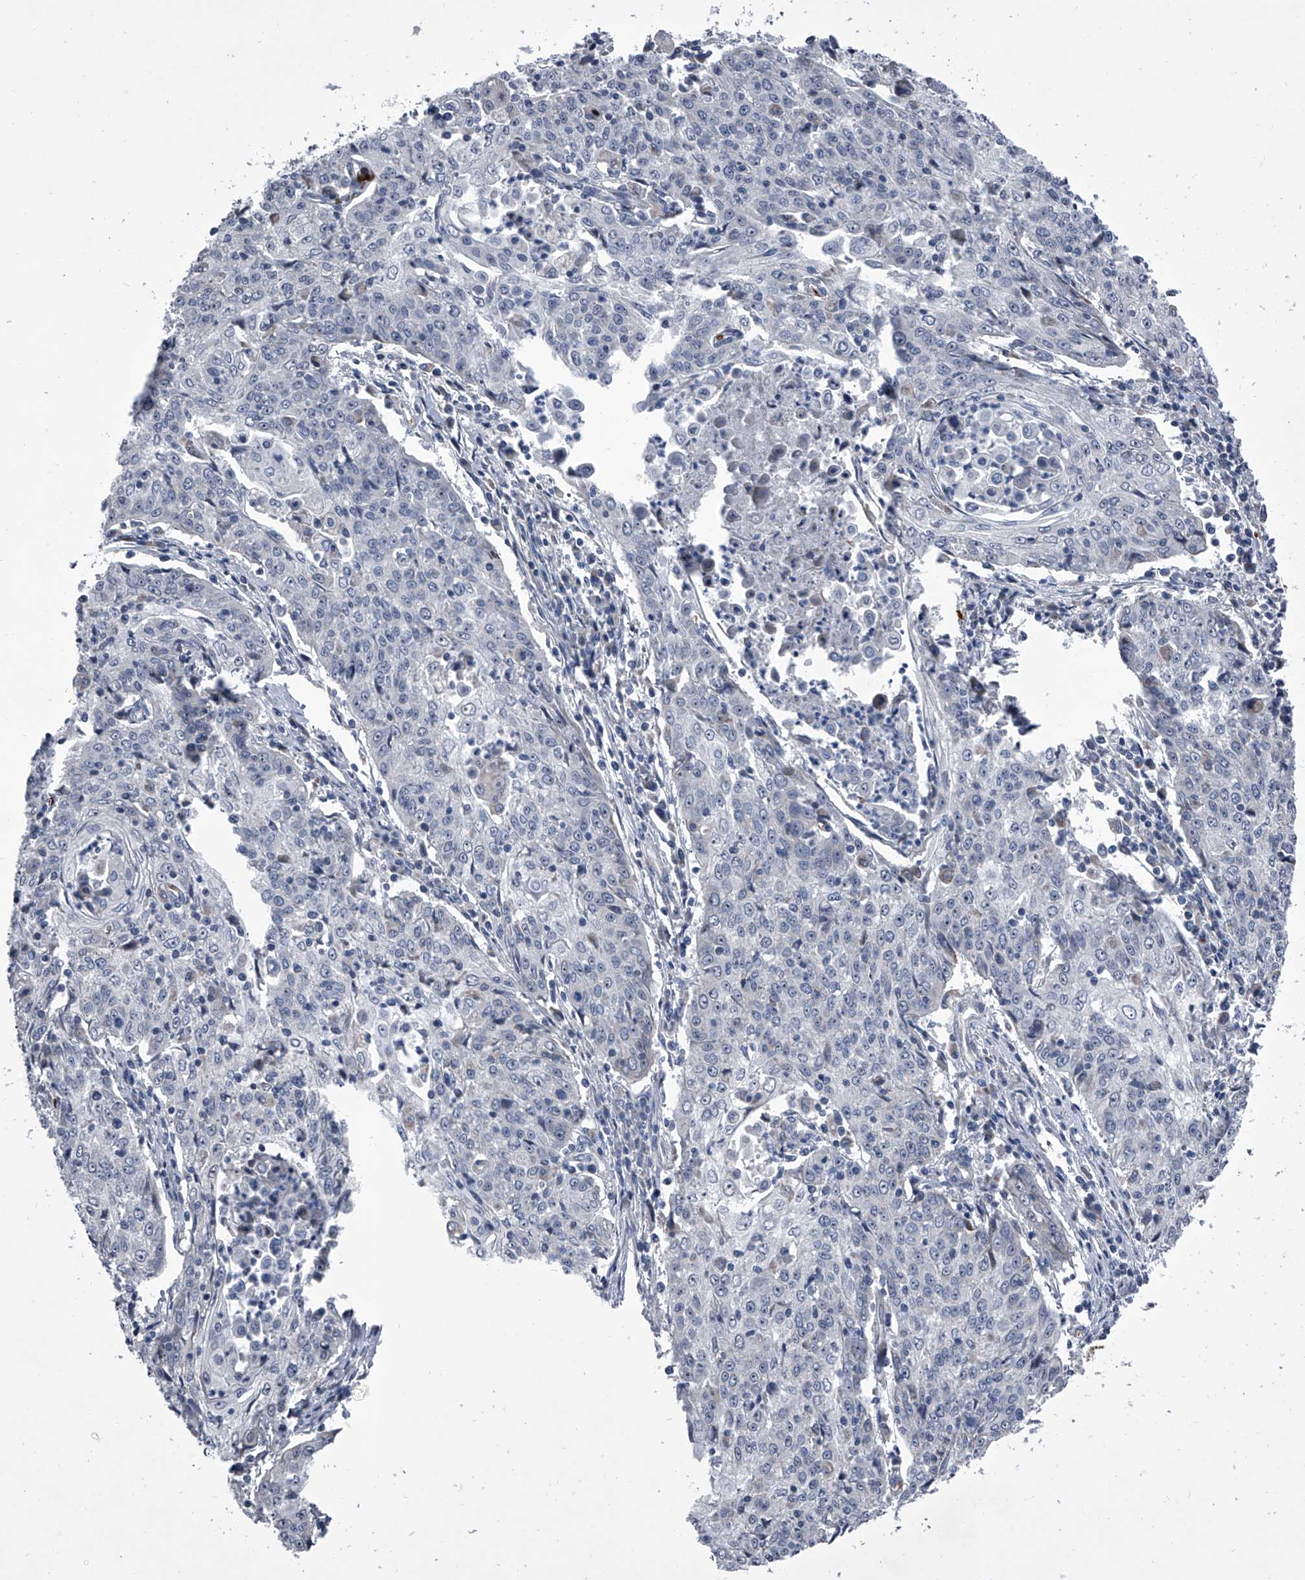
{"staining": {"intensity": "negative", "quantity": "none", "location": "none"}, "tissue": "cervical cancer", "cell_type": "Tumor cells", "image_type": "cancer", "snomed": [{"axis": "morphology", "description": "Squamous cell carcinoma, NOS"}, {"axis": "topography", "description": "Cervix"}], "caption": "DAB immunohistochemical staining of cervical cancer displays no significant expression in tumor cells.", "gene": "CEP85L", "patient": {"sex": "female", "age": 48}}